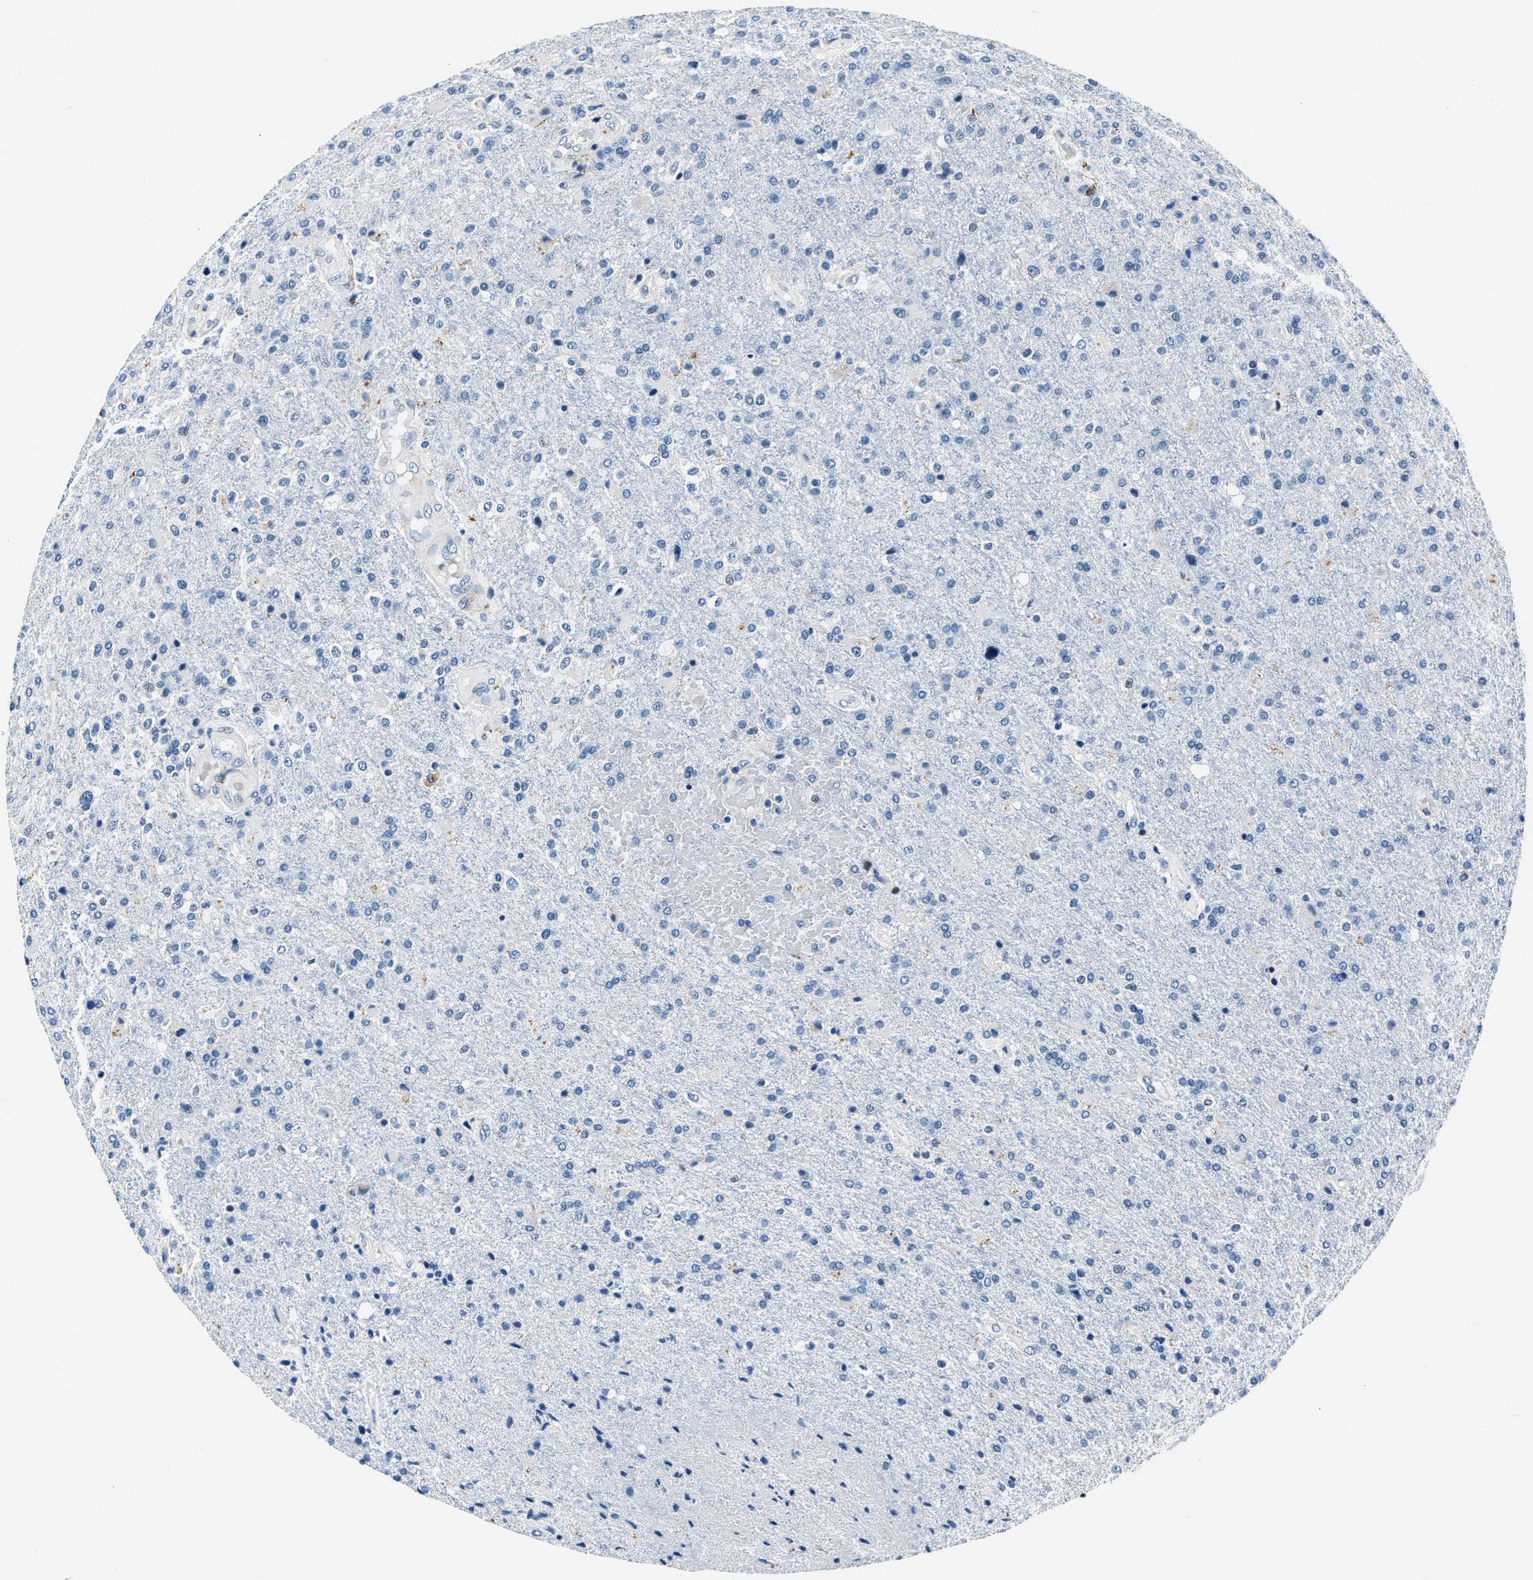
{"staining": {"intensity": "negative", "quantity": "none", "location": "none"}, "tissue": "glioma", "cell_type": "Tumor cells", "image_type": "cancer", "snomed": [{"axis": "morphology", "description": "Glioma, malignant, High grade"}, {"axis": "topography", "description": "Brain"}], "caption": "Micrograph shows no protein expression in tumor cells of malignant glioma (high-grade) tissue.", "gene": "PTPDC1", "patient": {"sex": "male", "age": 72}}